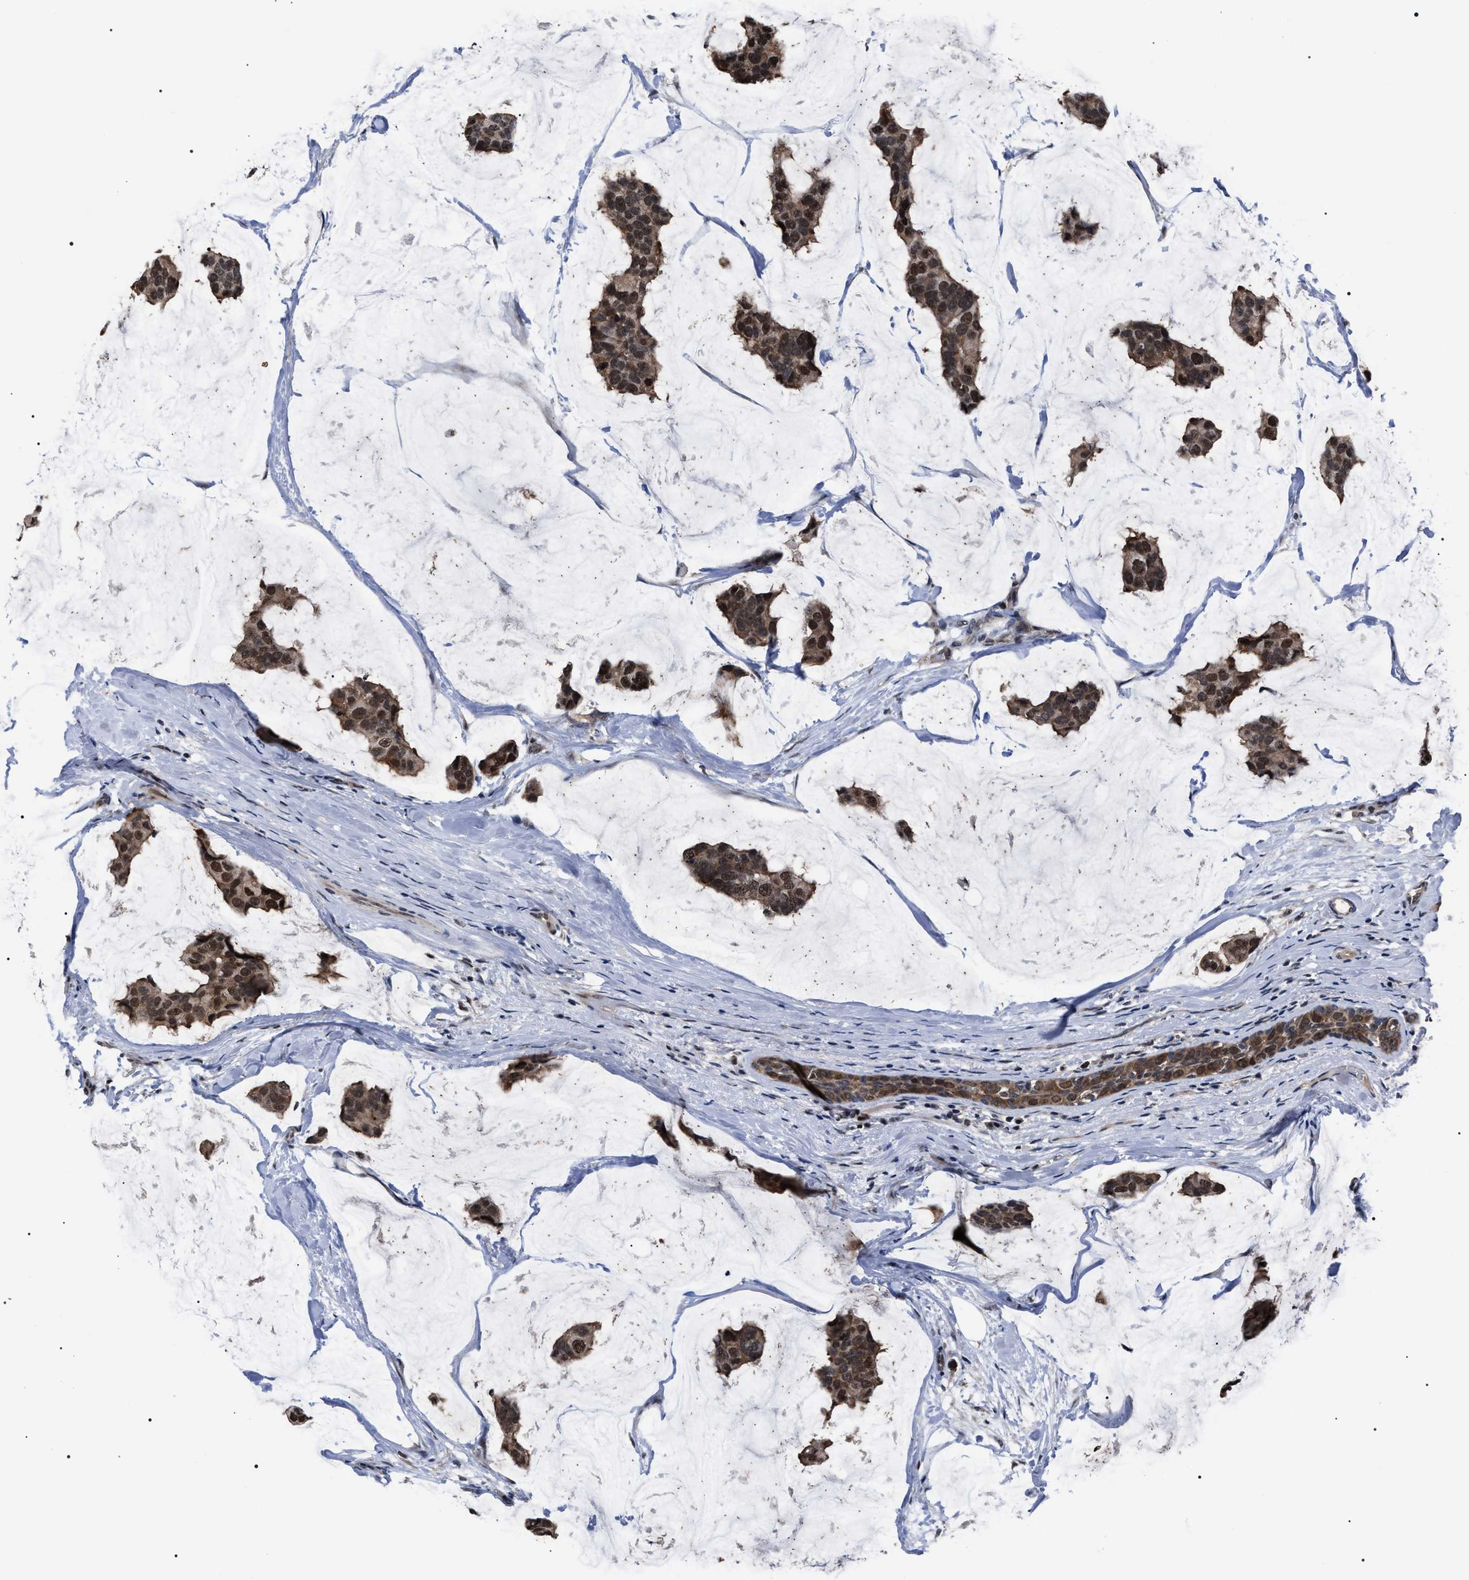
{"staining": {"intensity": "strong", "quantity": ">75%", "location": "cytoplasmic/membranous,nuclear"}, "tissue": "breast cancer", "cell_type": "Tumor cells", "image_type": "cancer", "snomed": [{"axis": "morphology", "description": "Normal tissue, NOS"}, {"axis": "morphology", "description": "Duct carcinoma"}, {"axis": "topography", "description": "Breast"}], "caption": "The histopathology image shows staining of breast cancer, revealing strong cytoplasmic/membranous and nuclear protein staining (brown color) within tumor cells.", "gene": "CSNK2A1", "patient": {"sex": "female", "age": 50}}